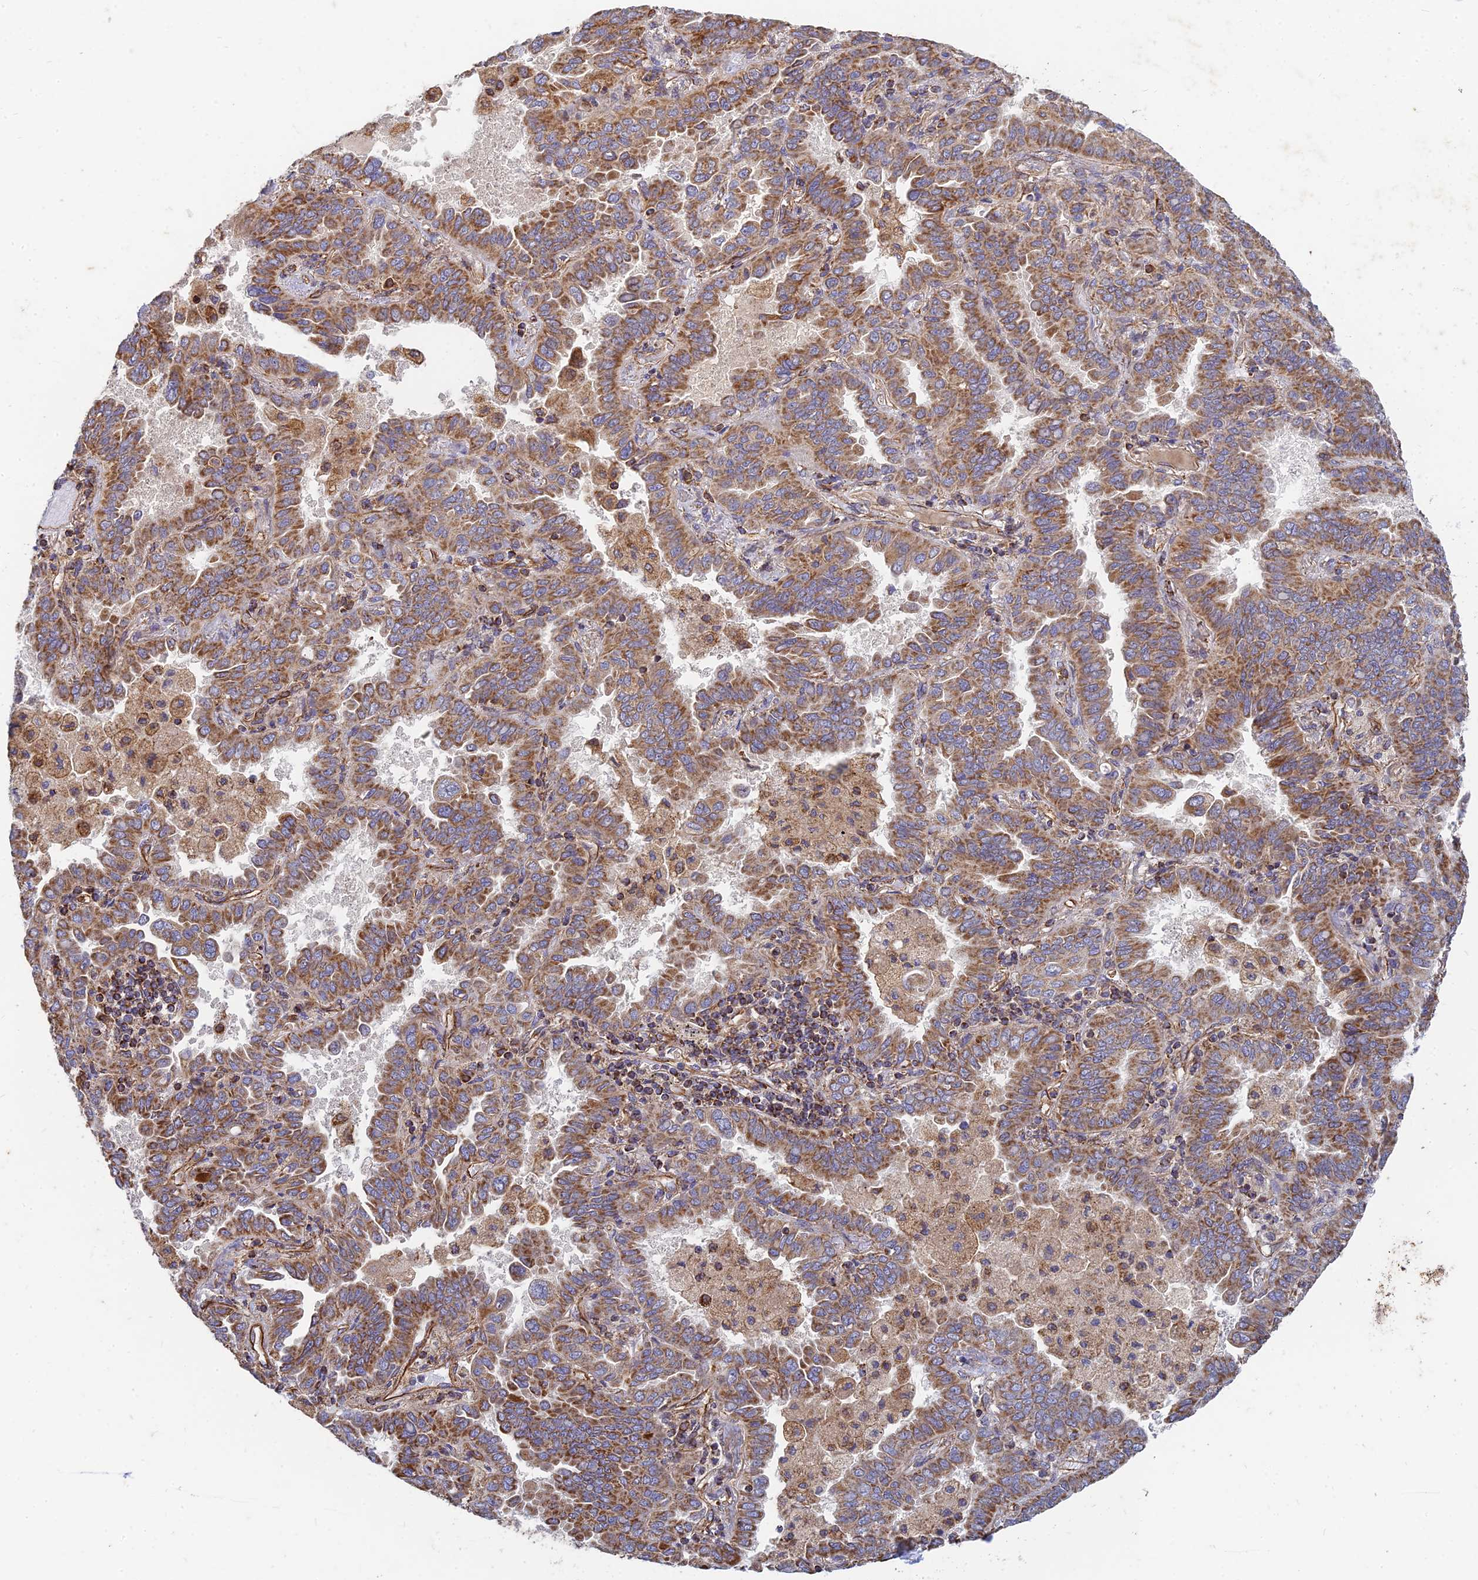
{"staining": {"intensity": "moderate", "quantity": ">75%", "location": "cytoplasmic/membranous"}, "tissue": "lung cancer", "cell_type": "Tumor cells", "image_type": "cancer", "snomed": [{"axis": "morphology", "description": "Adenocarcinoma, NOS"}, {"axis": "topography", "description": "Lung"}], "caption": "A photomicrograph of human lung cancer (adenocarcinoma) stained for a protein reveals moderate cytoplasmic/membranous brown staining in tumor cells.", "gene": "DSTYK", "patient": {"sex": "male", "age": 64}}